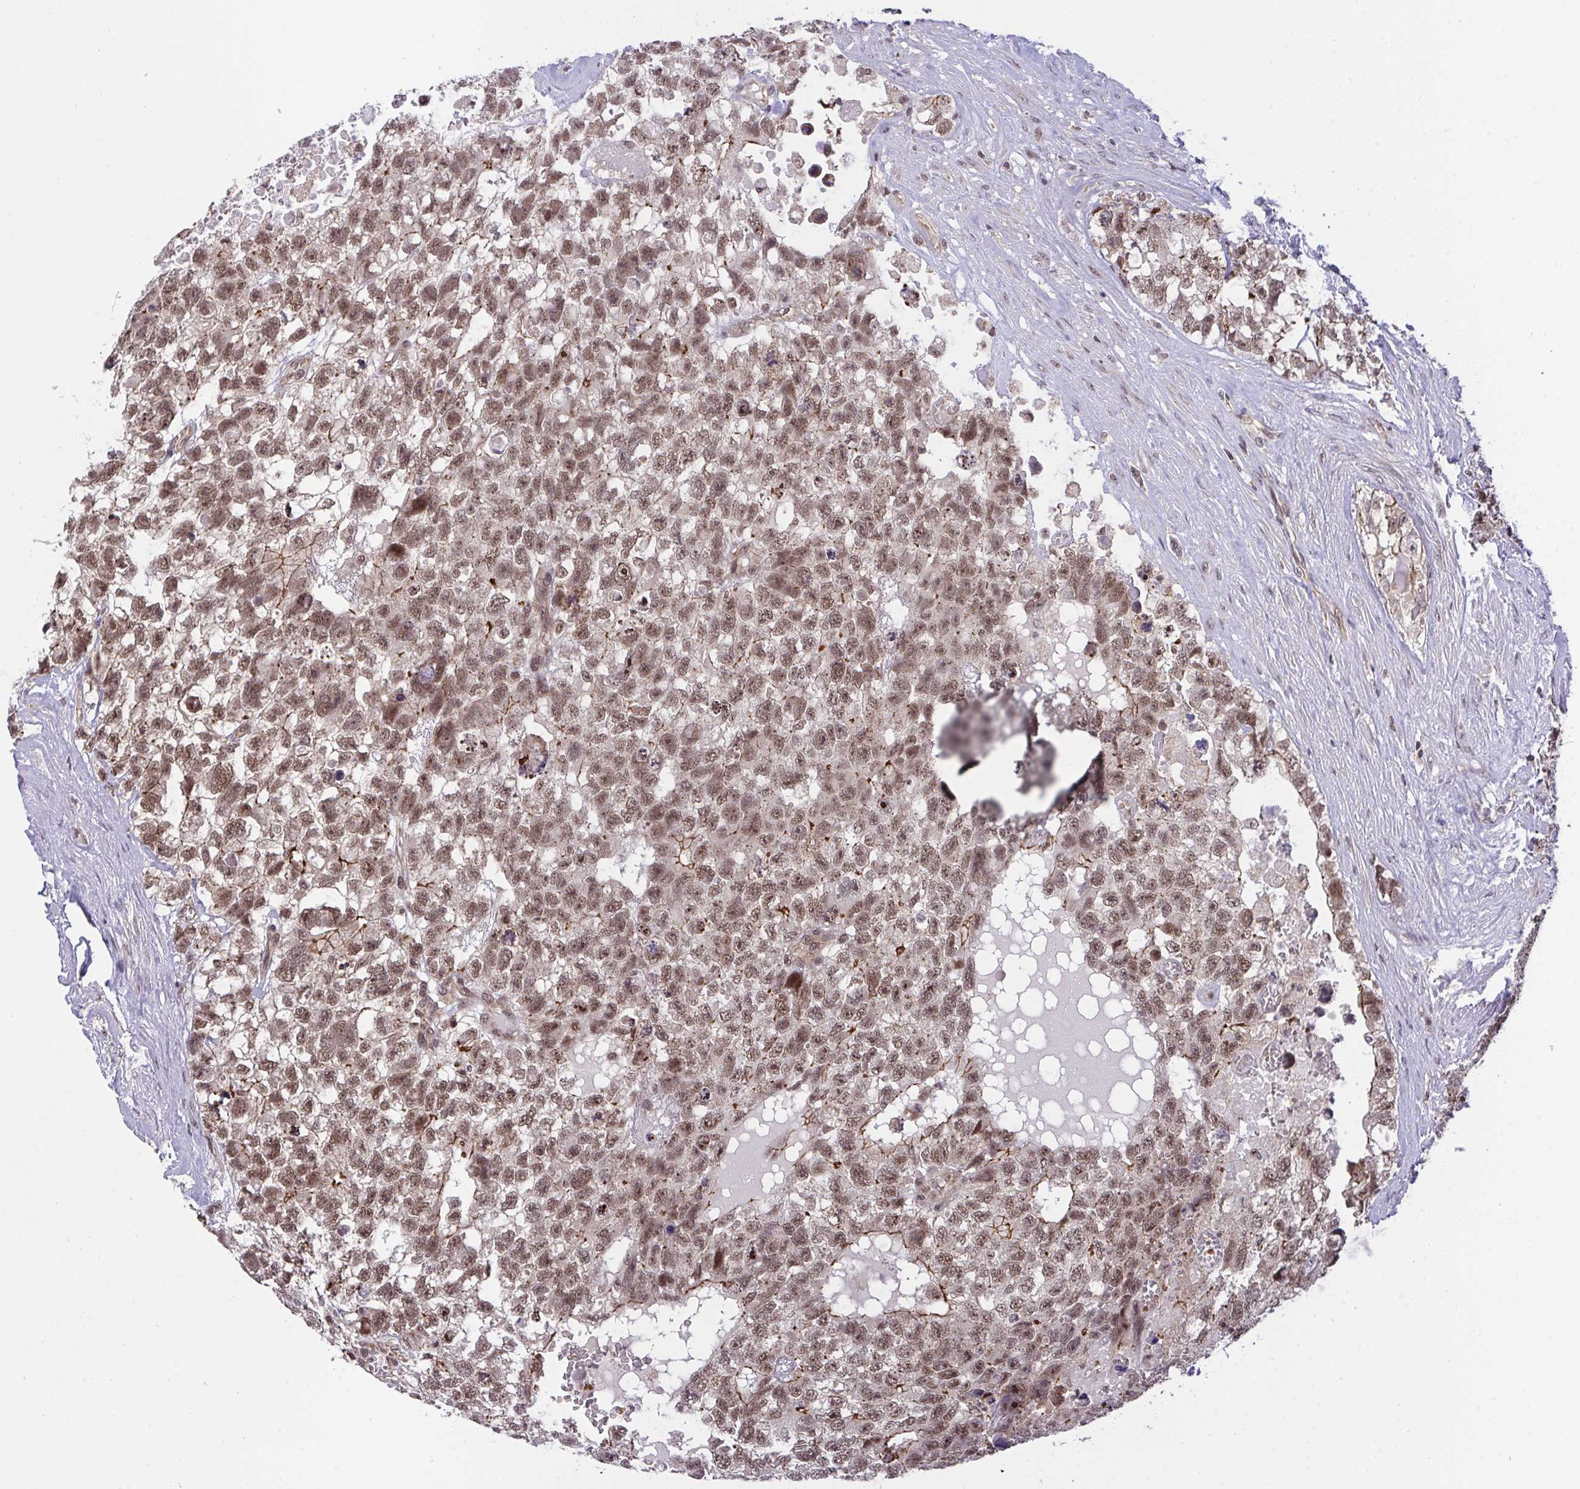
{"staining": {"intensity": "moderate", "quantity": ">75%", "location": "cytoplasmic/membranous,nuclear"}, "tissue": "testis cancer", "cell_type": "Tumor cells", "image_type": "cancer", "snomed": [{"axis": "morphology", "description": "Carcinoma, Embryonal, NOS"}, {"axis": "topography", "description": "Testis"}], "caption": "Immunohistochemical staining of testis cancer (embryonal carcinoma) demonstrates medium levels of moderate cytoplasmic/membranous and nuclear protein expression in about >75% of tumor cells.", "gene": "PPP1CA", "patient": {"sex": "male", "age": 26}}